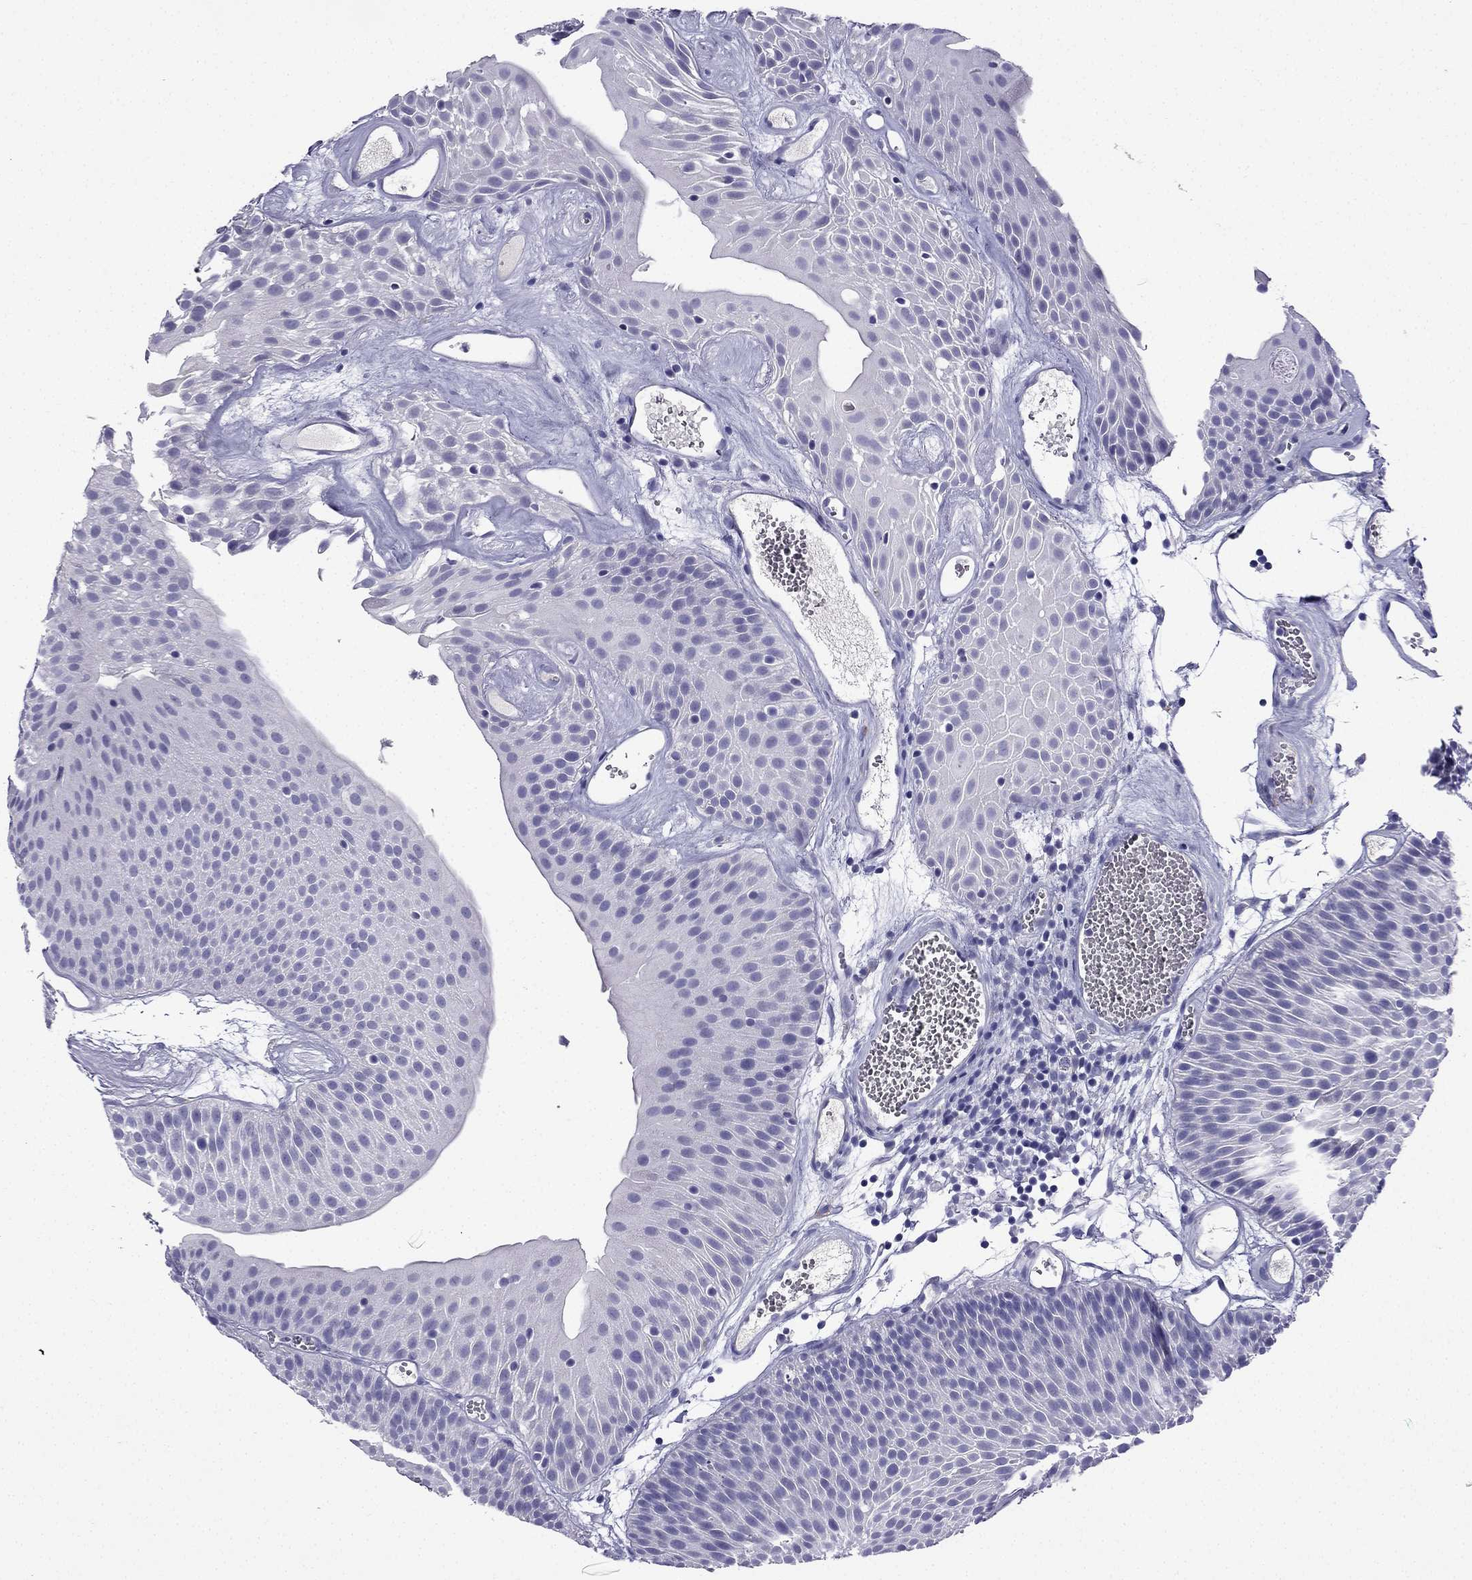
{"staining": {"intensity": "negative", "quantity": "none", "location": "none"}, "tissue": "urothelial cancer", "cell_type": "Tumor cells", "image_type": "cancer", "snomed": [{"axis": "morphology", "description": "Urothelial carcinoma, Low grade"}, {"axis": "topography", "description": "Urinary bladder"}], "caption": "Protein analysis of urothelial cancer displays no significant staining in tumor cells.", "gene": "NPTX1", "patient": {"sex": "male", "age": 52}}